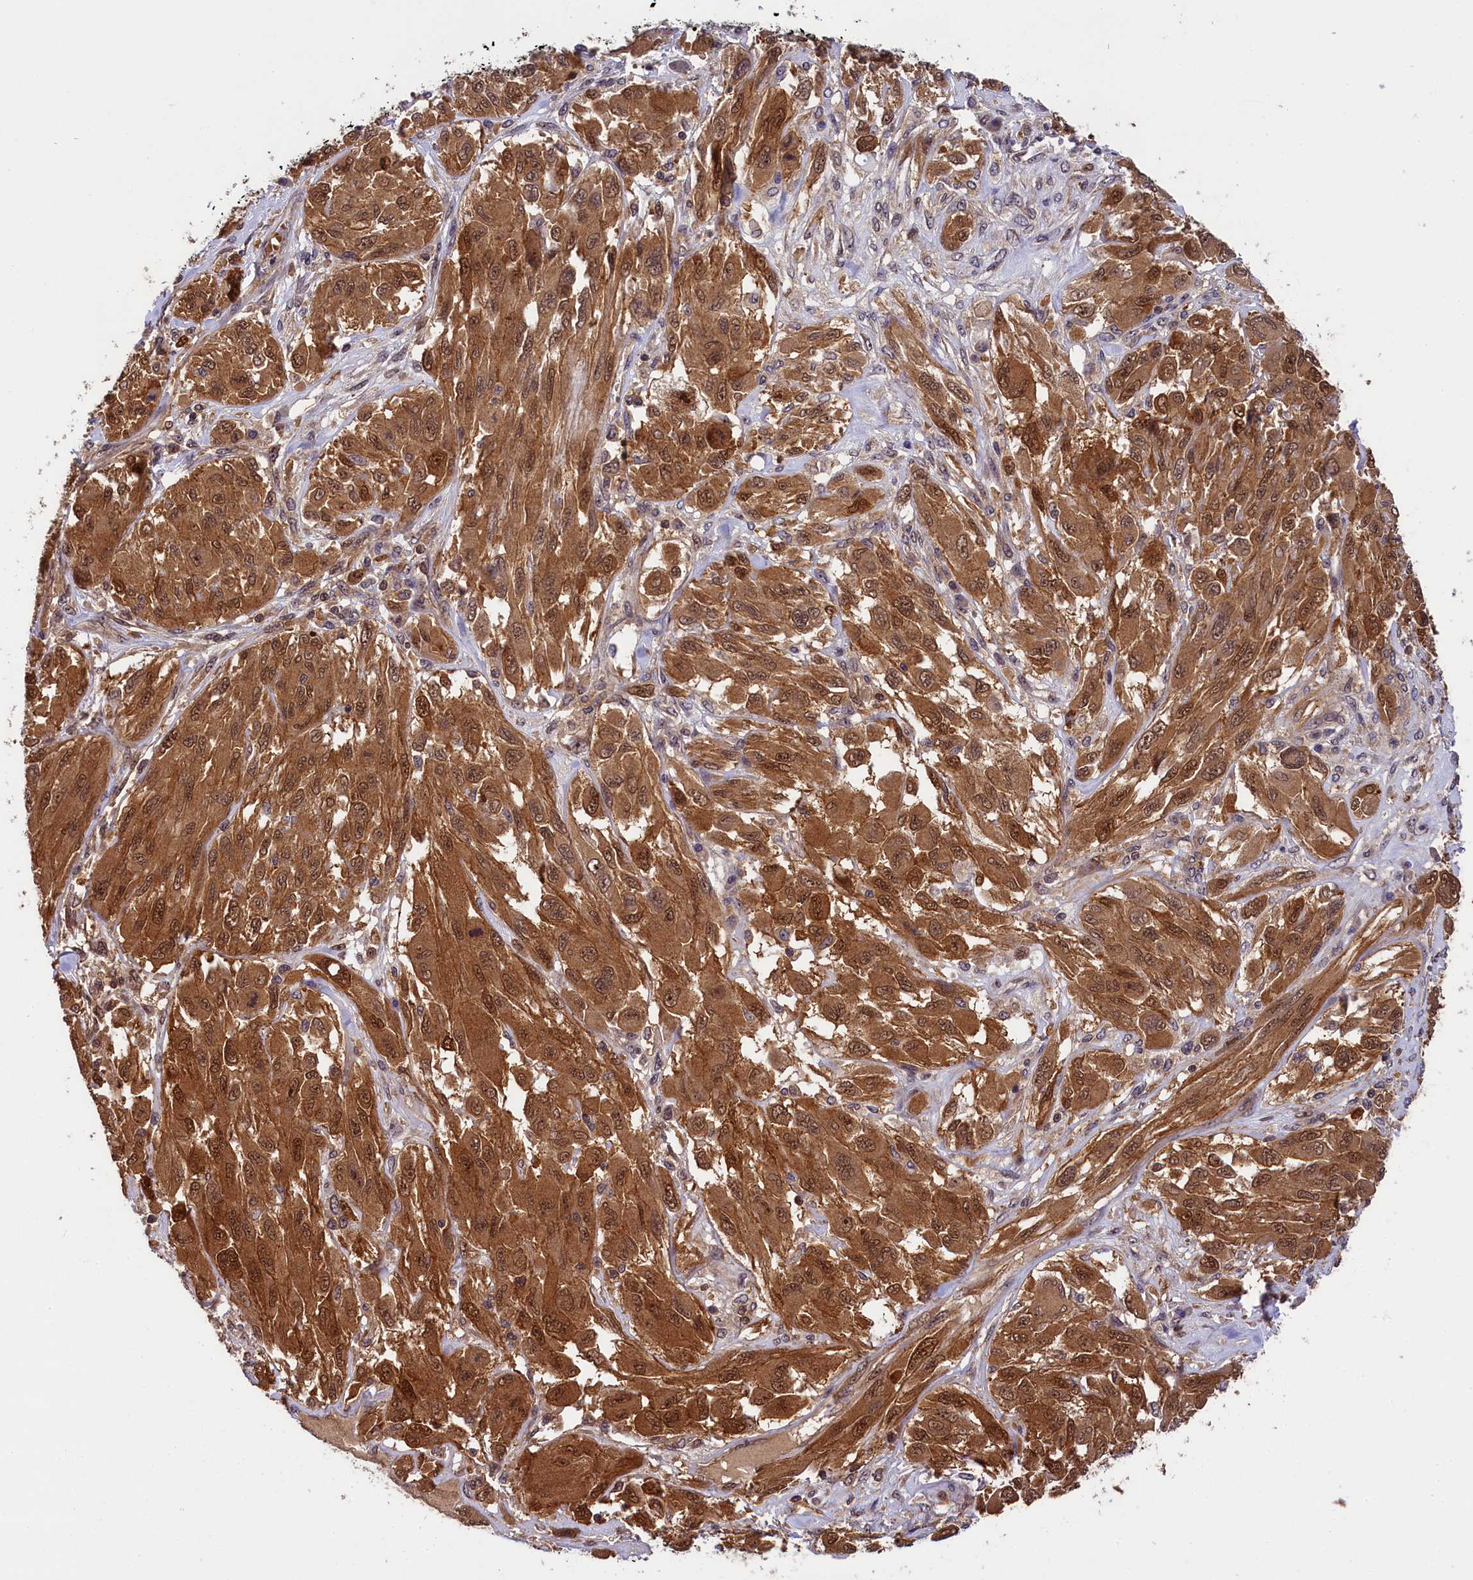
{"staining": {"intensity": "moderate", "quantity": ">75%", "location": "cytoplasmic/membranous,nuclear"}, "tissue": "melanoma", "cell_type": "Tumor cells", "image_type": "cancer", "snomed": [{"axis": "morphology", "description": "Malignant melanoma, NOS"}, {"axis": "topography", "description": "Skin"}], "caption": "DAB immunohistochemical staining of human malignant melanoma shows moderate cytoplasmic/membranous and nuclear protein staining in approximately >75% of tumor cells. (IHC, brightfield microscopy, high magnification).", "gene": "EIF6", "patient": {"sex": "female", "age": 91}}